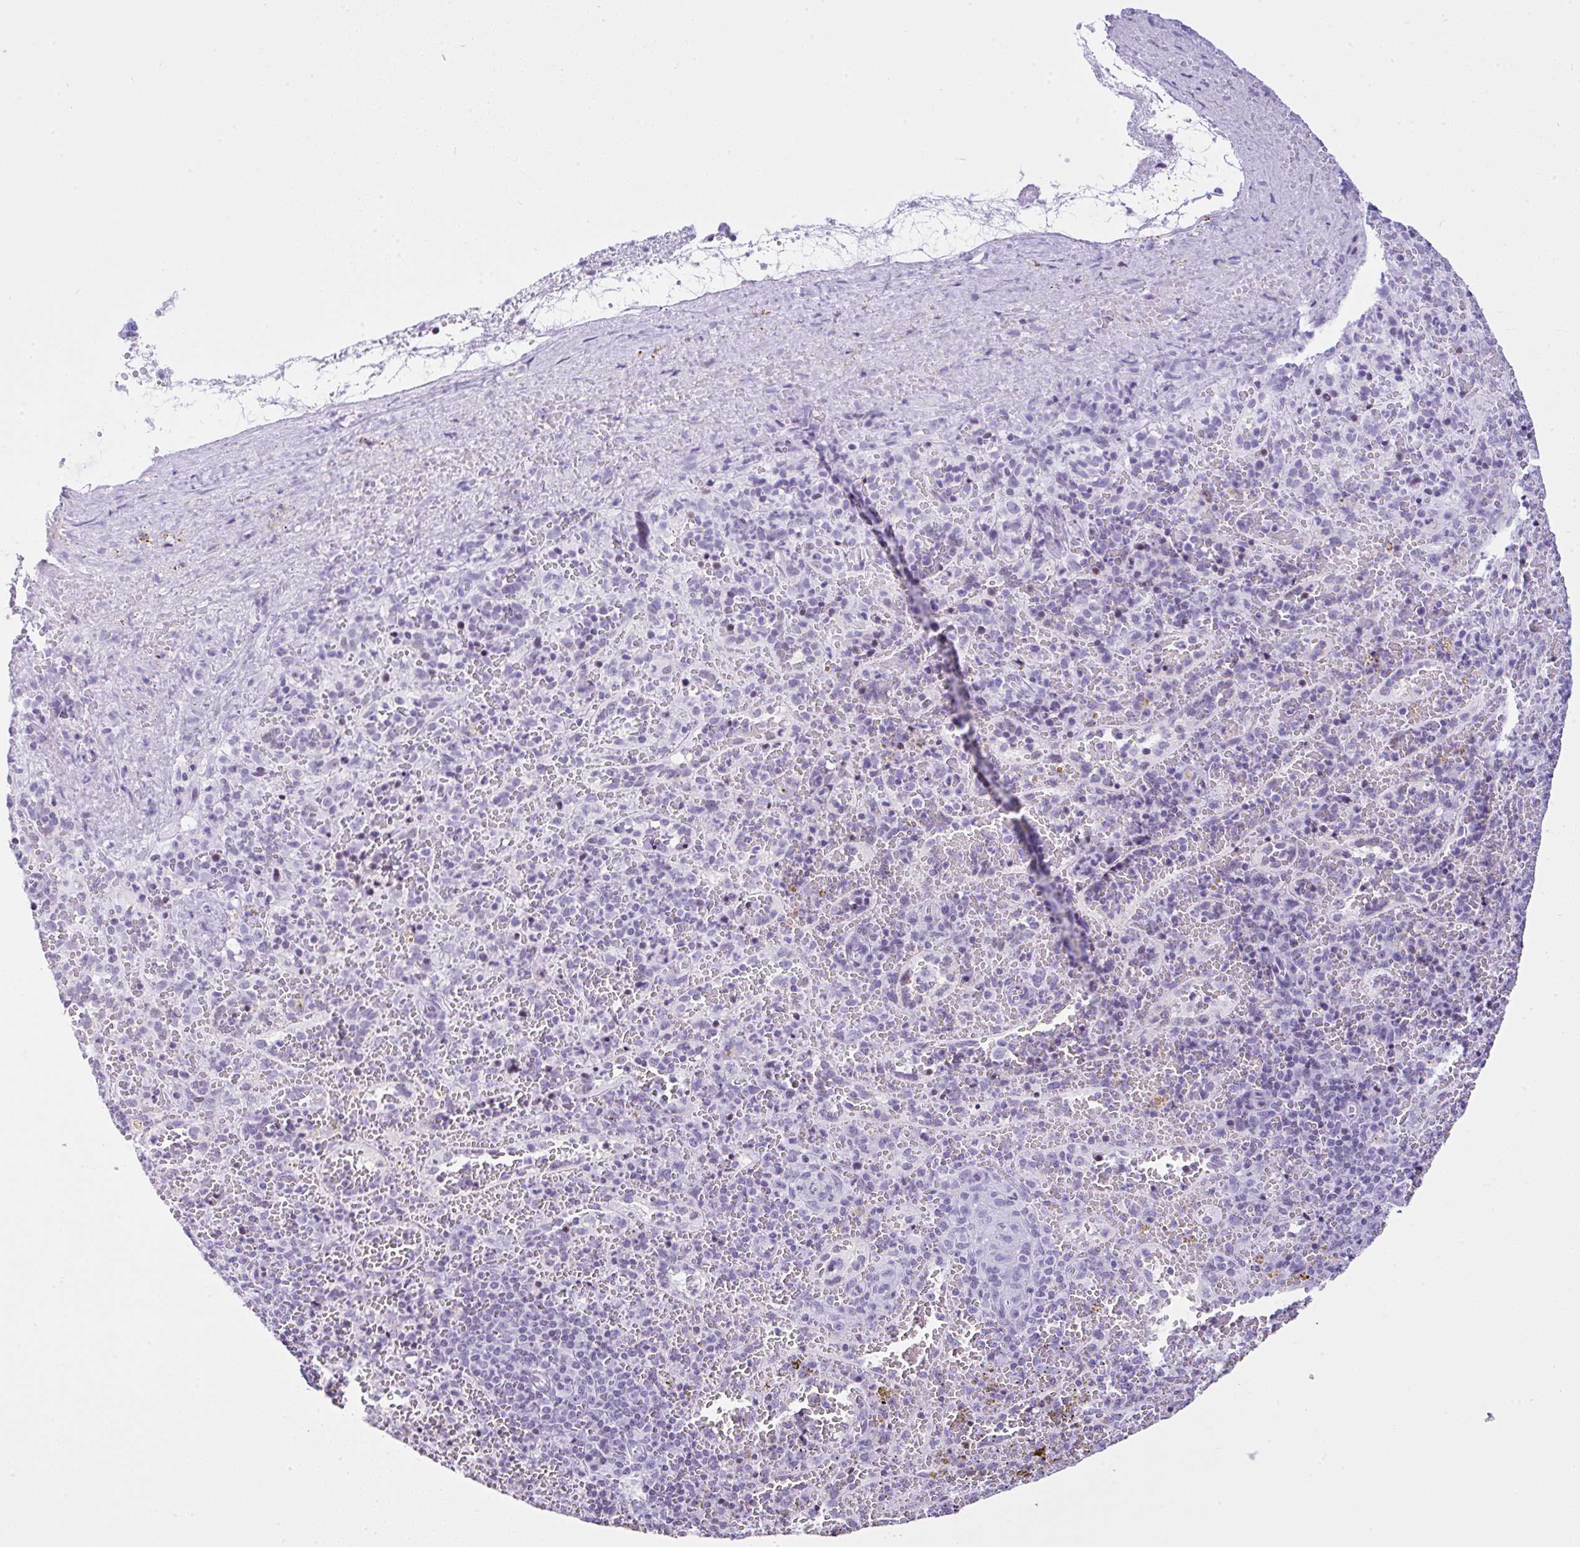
{"staining": {"intensity": "negative", "quantity": "none", "location": "none"}, "tissue": "spleen", "cell_type": "Cells in red pulp", "image_type": "normal", "snomed": [{"axis": "morphology", "description": "Normal tissue, NOS"}, {"axis": "topography", "description": "Spleen"}], "caption": "This is a histopathology image of IHC staining of benign spleen, which shows no positivity in cells in red pulp. (Stains: DAB (3,3'-diaminobenzidine) IHC with hematoxylin counter stain, Microscopy: brightfield microscopy at high magnification).", "gene": "KRT27", "patient": {"sex": "female", "age": 50}}